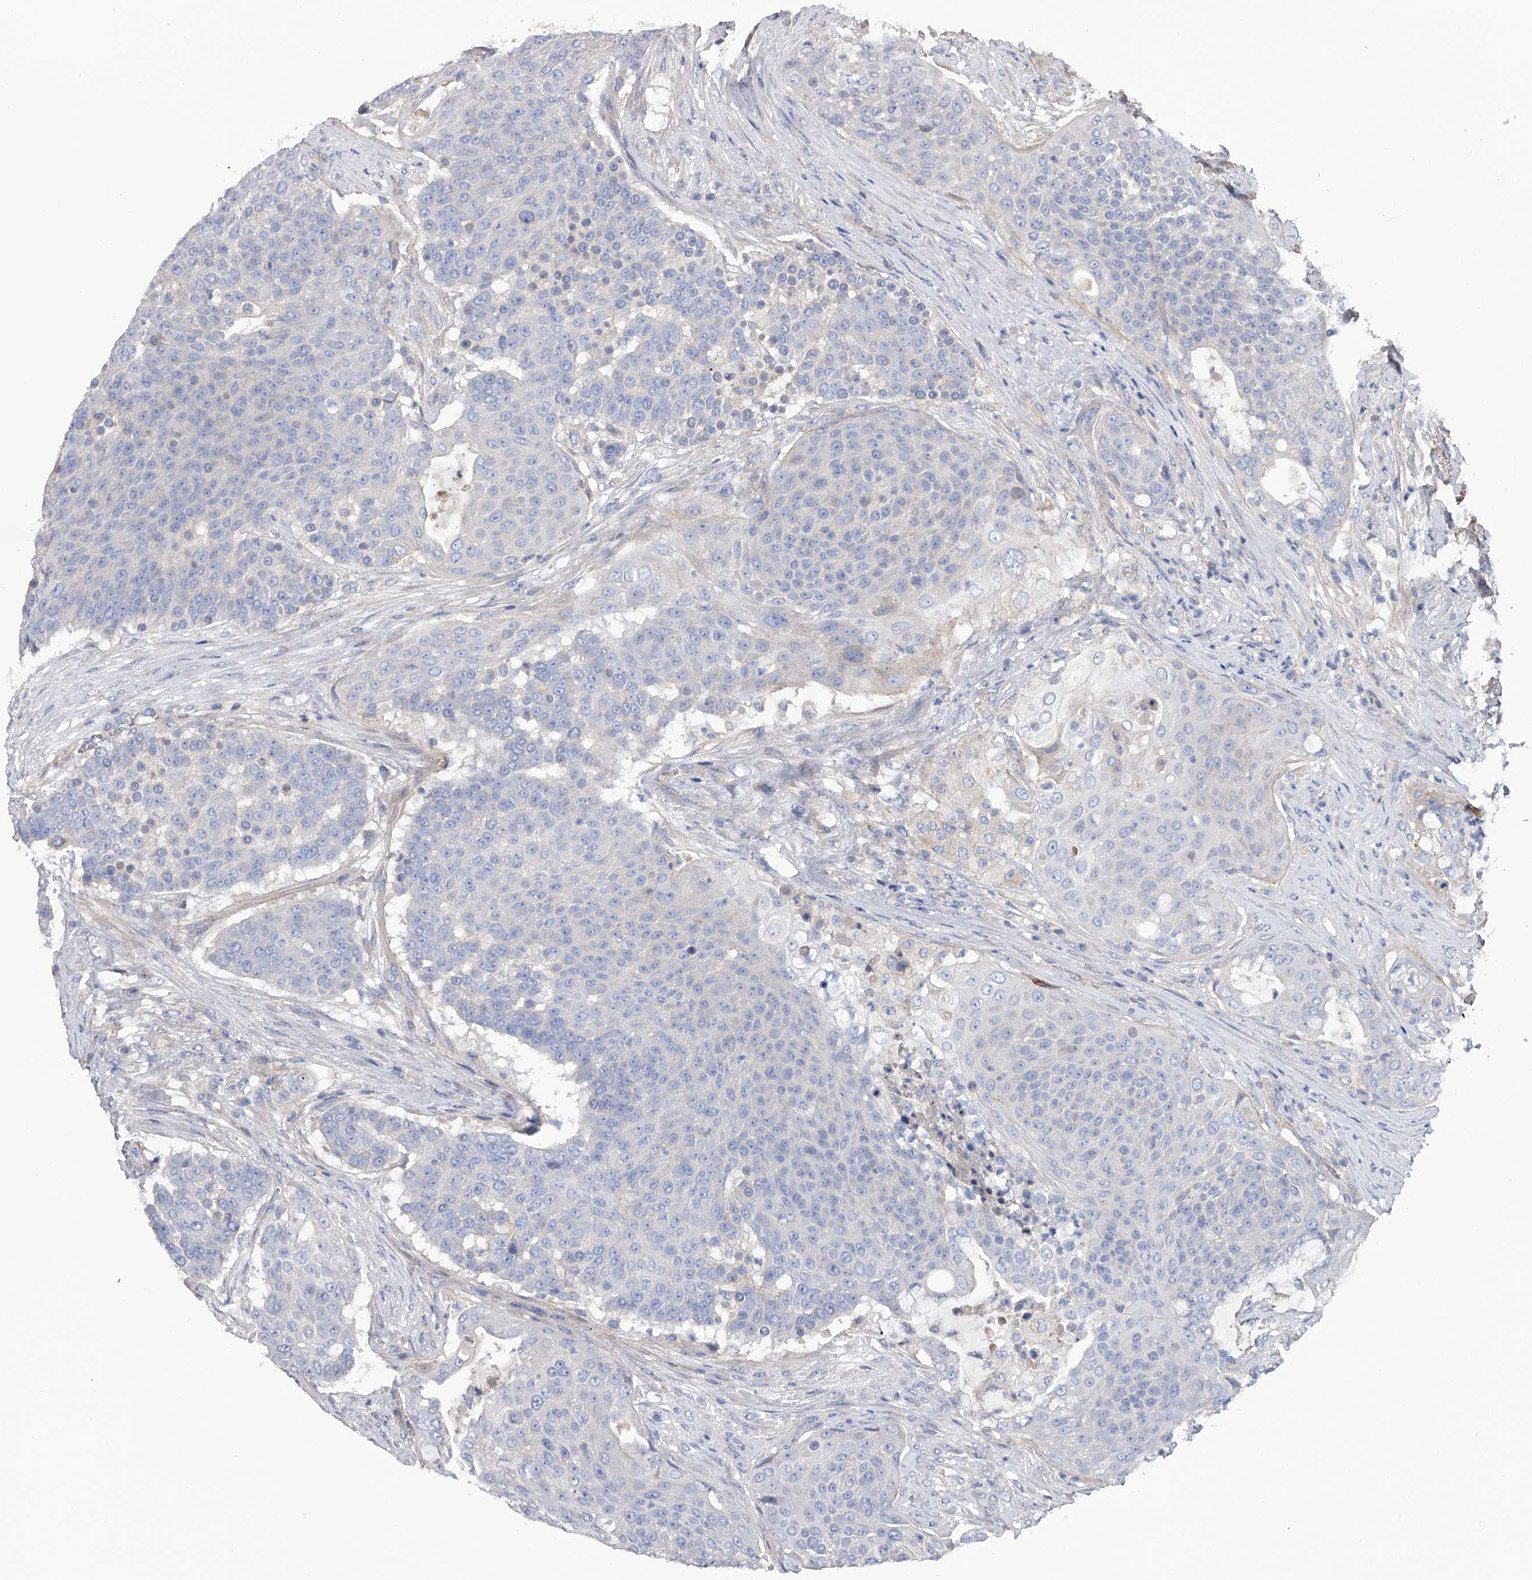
{"staining": {"intensity": "negative", "quantity": "none", "location": "none"}, "tissue": "urothelial cancer", "cell_type": "Tumor cells", "image_type": "cancer", "snomed": [{"axis": "morphology", "description": "Urothelial carcinoma, High grade"}, {"axis": "topography", "description": "Urinary bladder"}], "caption": "An immunohistochemistry histopathology image of urothelial cancer is shown. There is no staining in tumor cells of urothelial cancer.", "gene": "RWDD2A", "patient": {"sex": "female", "age": 63}}